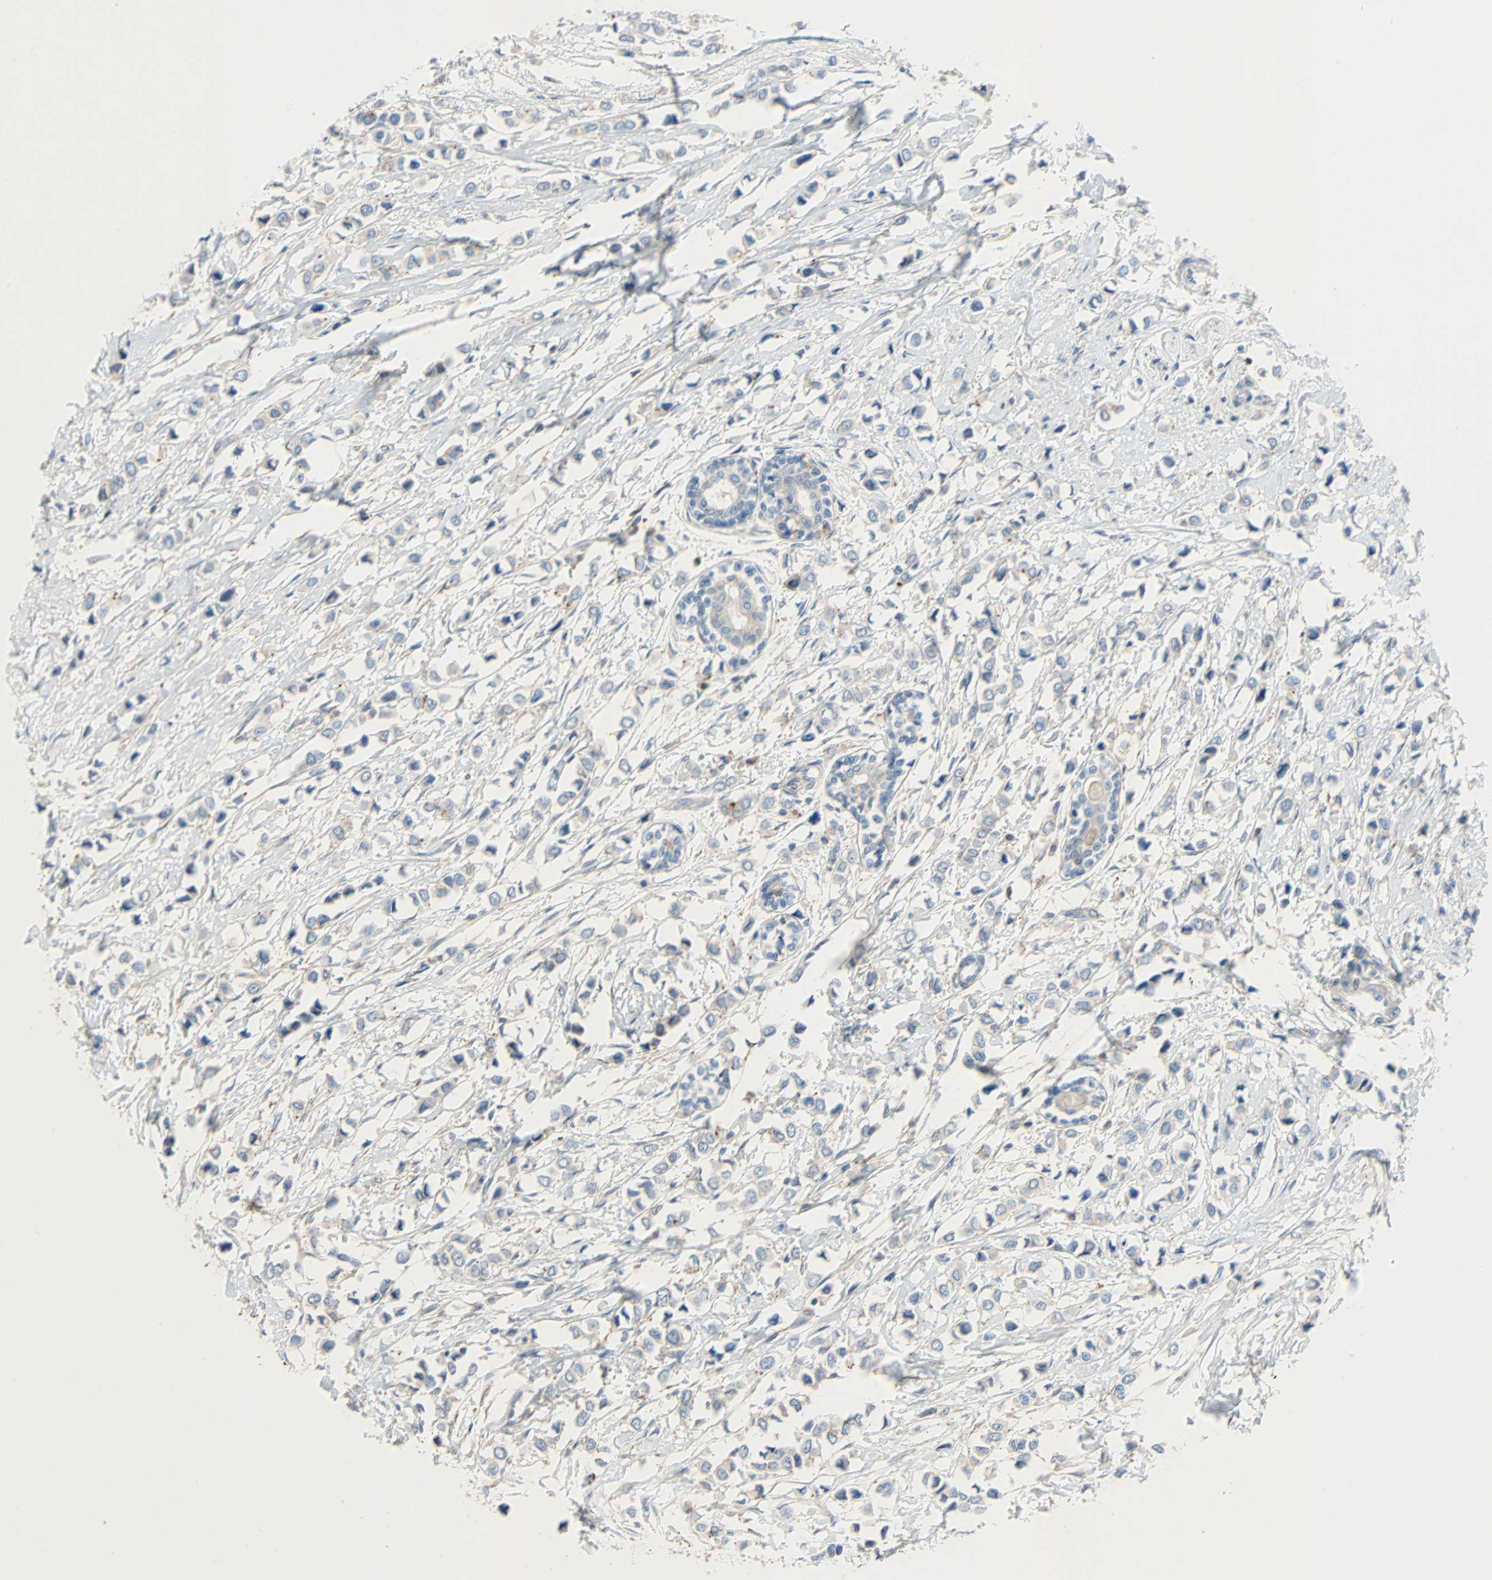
{"staining": {"intensity": "weak", "quantity": "25%-75%", "location": "cytoplasmic/membranous"}, "tissue": "breast cancer", "cell_type": "Tumor cells", "image_type": "cancer", "snomed": [{"axis": "morphology", "description": "Lobular carcinoma"}, {"axis": "topography", "description": "Breast"}], "caption": "Human breast lobular carcinoma stained for a protein (brown) shows weak cytoplasmic/membranous positive staining in about 25%-75% of tumor cells.", "gene": "TNFRSF12A", "patient": {"sex": "female", "age": 51}}